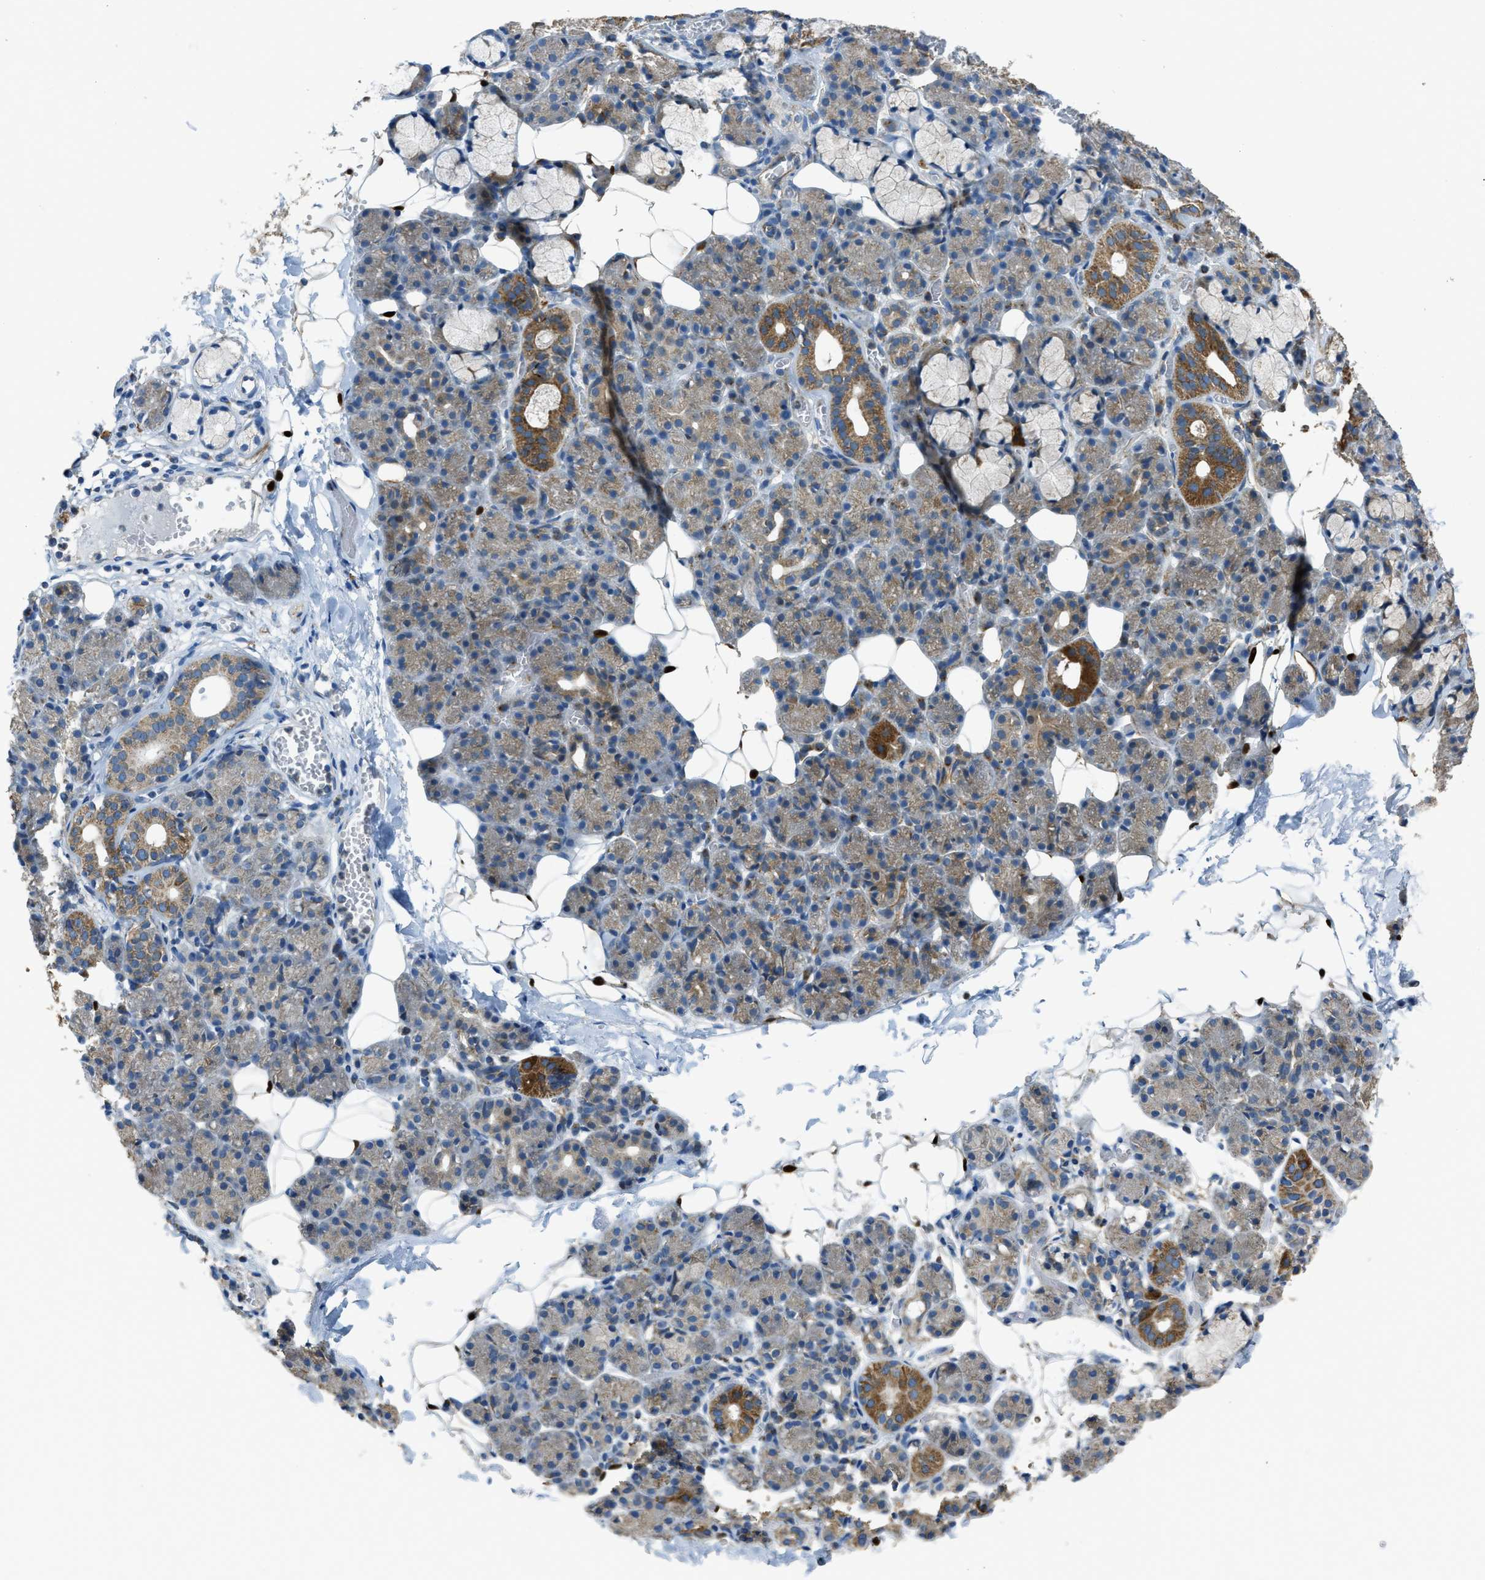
{"staining": {"intensity": "moderate", "quantity": "<25%", "location": "cytoplasmic/membranous"}, "tissue": "salivary gland", "cell_type": "Glandular cells", "image_type": "normal", "snomed": [{"axis": "morphology", "description": "Normal tissue, NOS"}, {"axis": "topography", "description": "Salivary gland"}], "caption": "Immunohistochemistry (IHC) (DAB) staining of unremarkable salivary gland shows moderate cytoplasmic/membranous protein expression in about <25% of glandular cells. Using DAB (brown) and hematoxylin (blue) stains, captured at high magnification using brightfield microscopy.", "gene": "SLC25A11", "patient": {"sex": "male", "age": 63}}